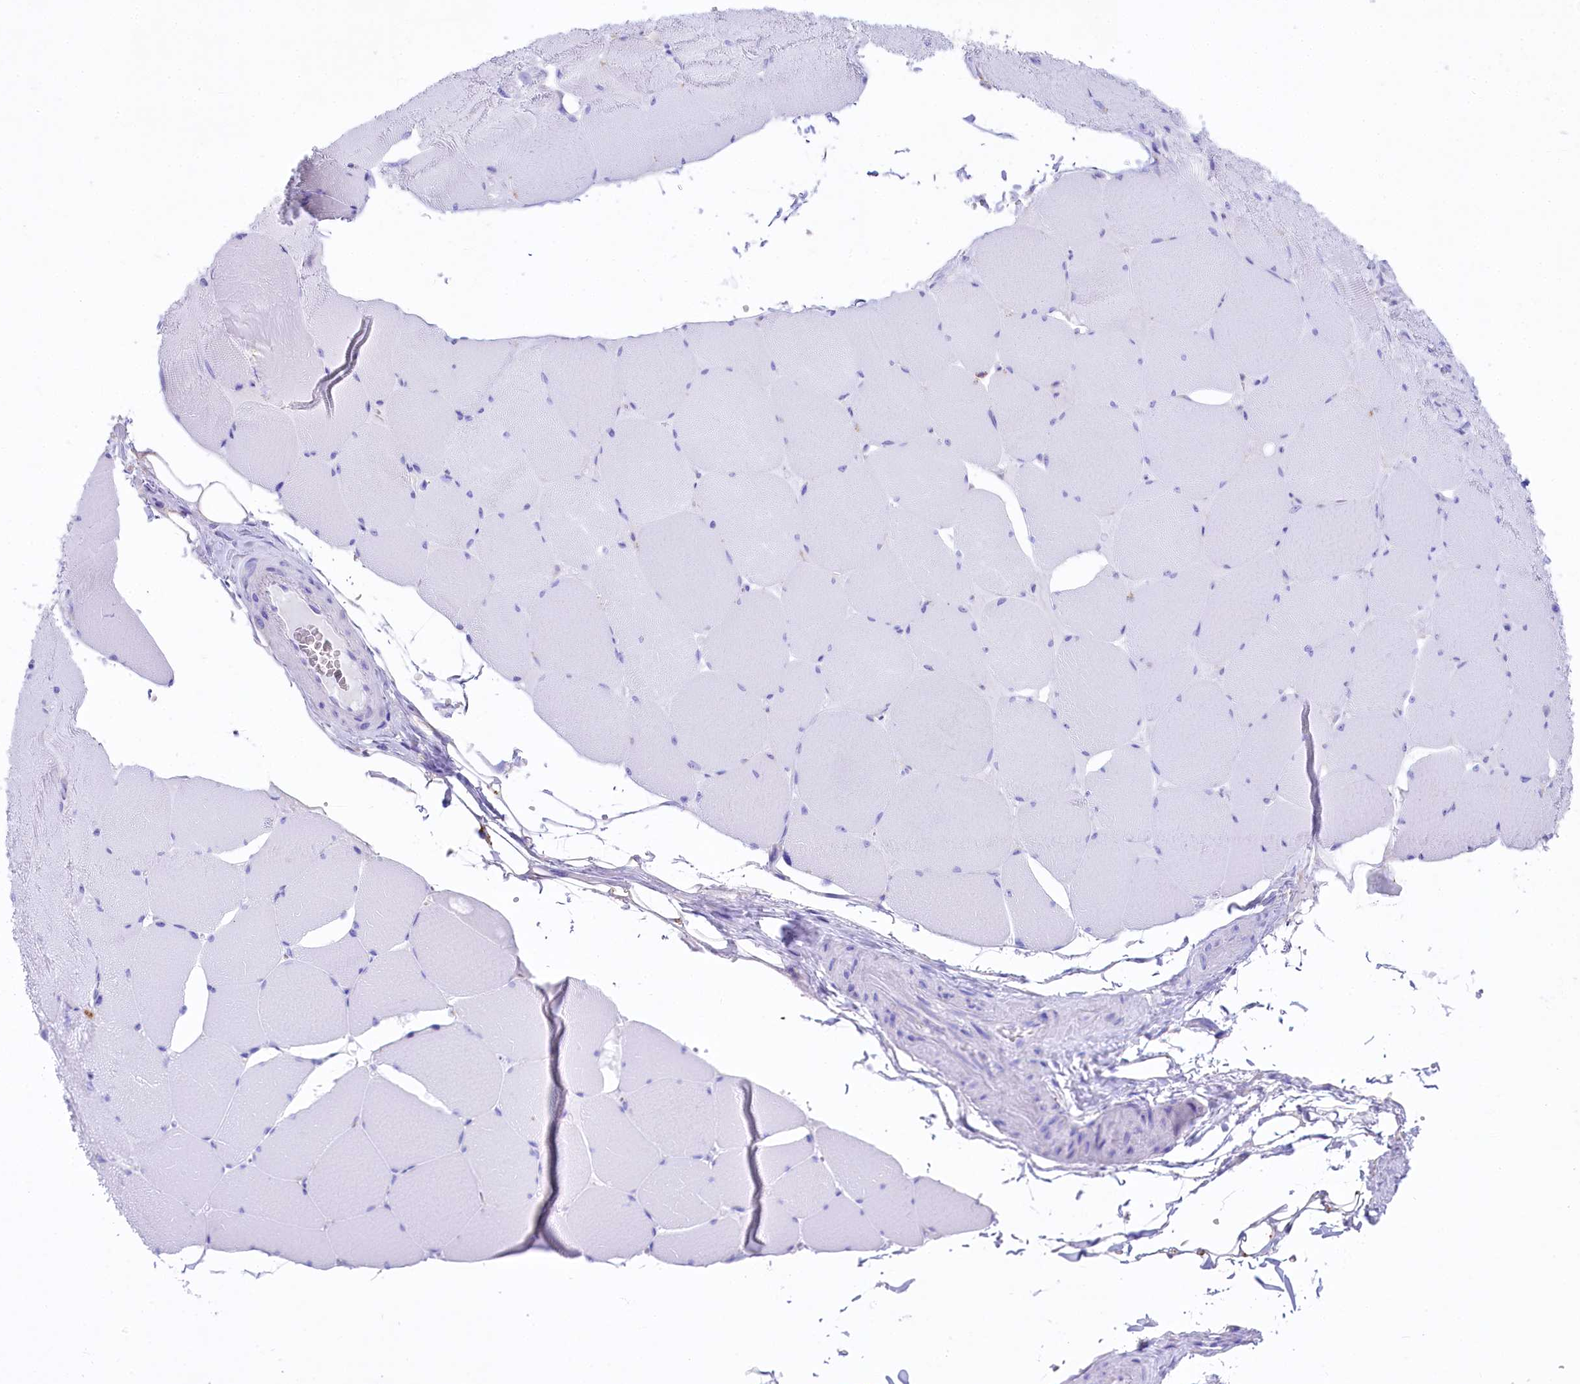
{"staining": {"intensity": "negative", "quantity": "none", "location": "none"}, "tissue": "skeletal muscle", "cell_type": "Myocytes", "image_type": "normal", "snomed": [{"axis": "morphology", "description": "Normal tissue, NOS"}, {"axis": "topography", "description": "Skeletal muscle"}, {"axis": "topography", "description": "Head-Neck"}], "caption": "Myocytes are negative for brown protein staining in normal skeletal muscle. Nuclei are stained in blue.", "gene": "VPS26B", "patient": {"sex": "male", "age": 66}}